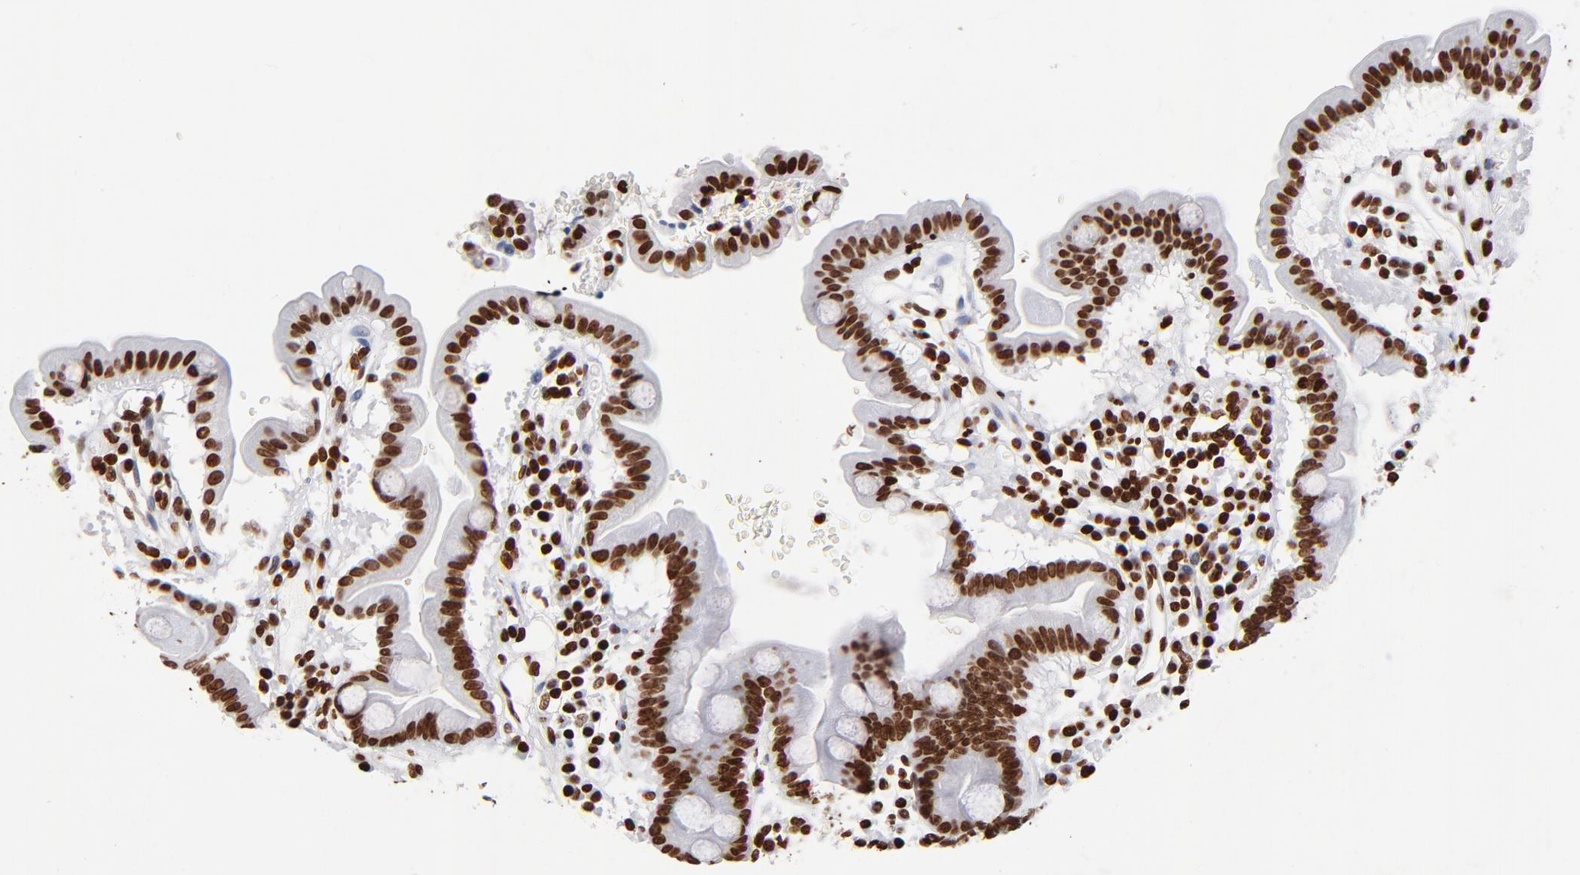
{"staining": {"intensity": "strong", "quantity": ">75%", "location": "nuclear"}, "tissue": "duodenum", "cell_type": "Glandular cells", "image_type": "normal", "snomed": [{"axis": "morphology", "description": "Normal tissue, NOS"}, {"axis": "topography", "description": "Duodenum"}], "caption": "The photomicrograph exhibits staining of unremarkable duodenum, revealing strong nuclear protein positivity (brown color) within glandular cells.", "gene": "FBH1", "patient": {"sex": "male", "age": 50}}